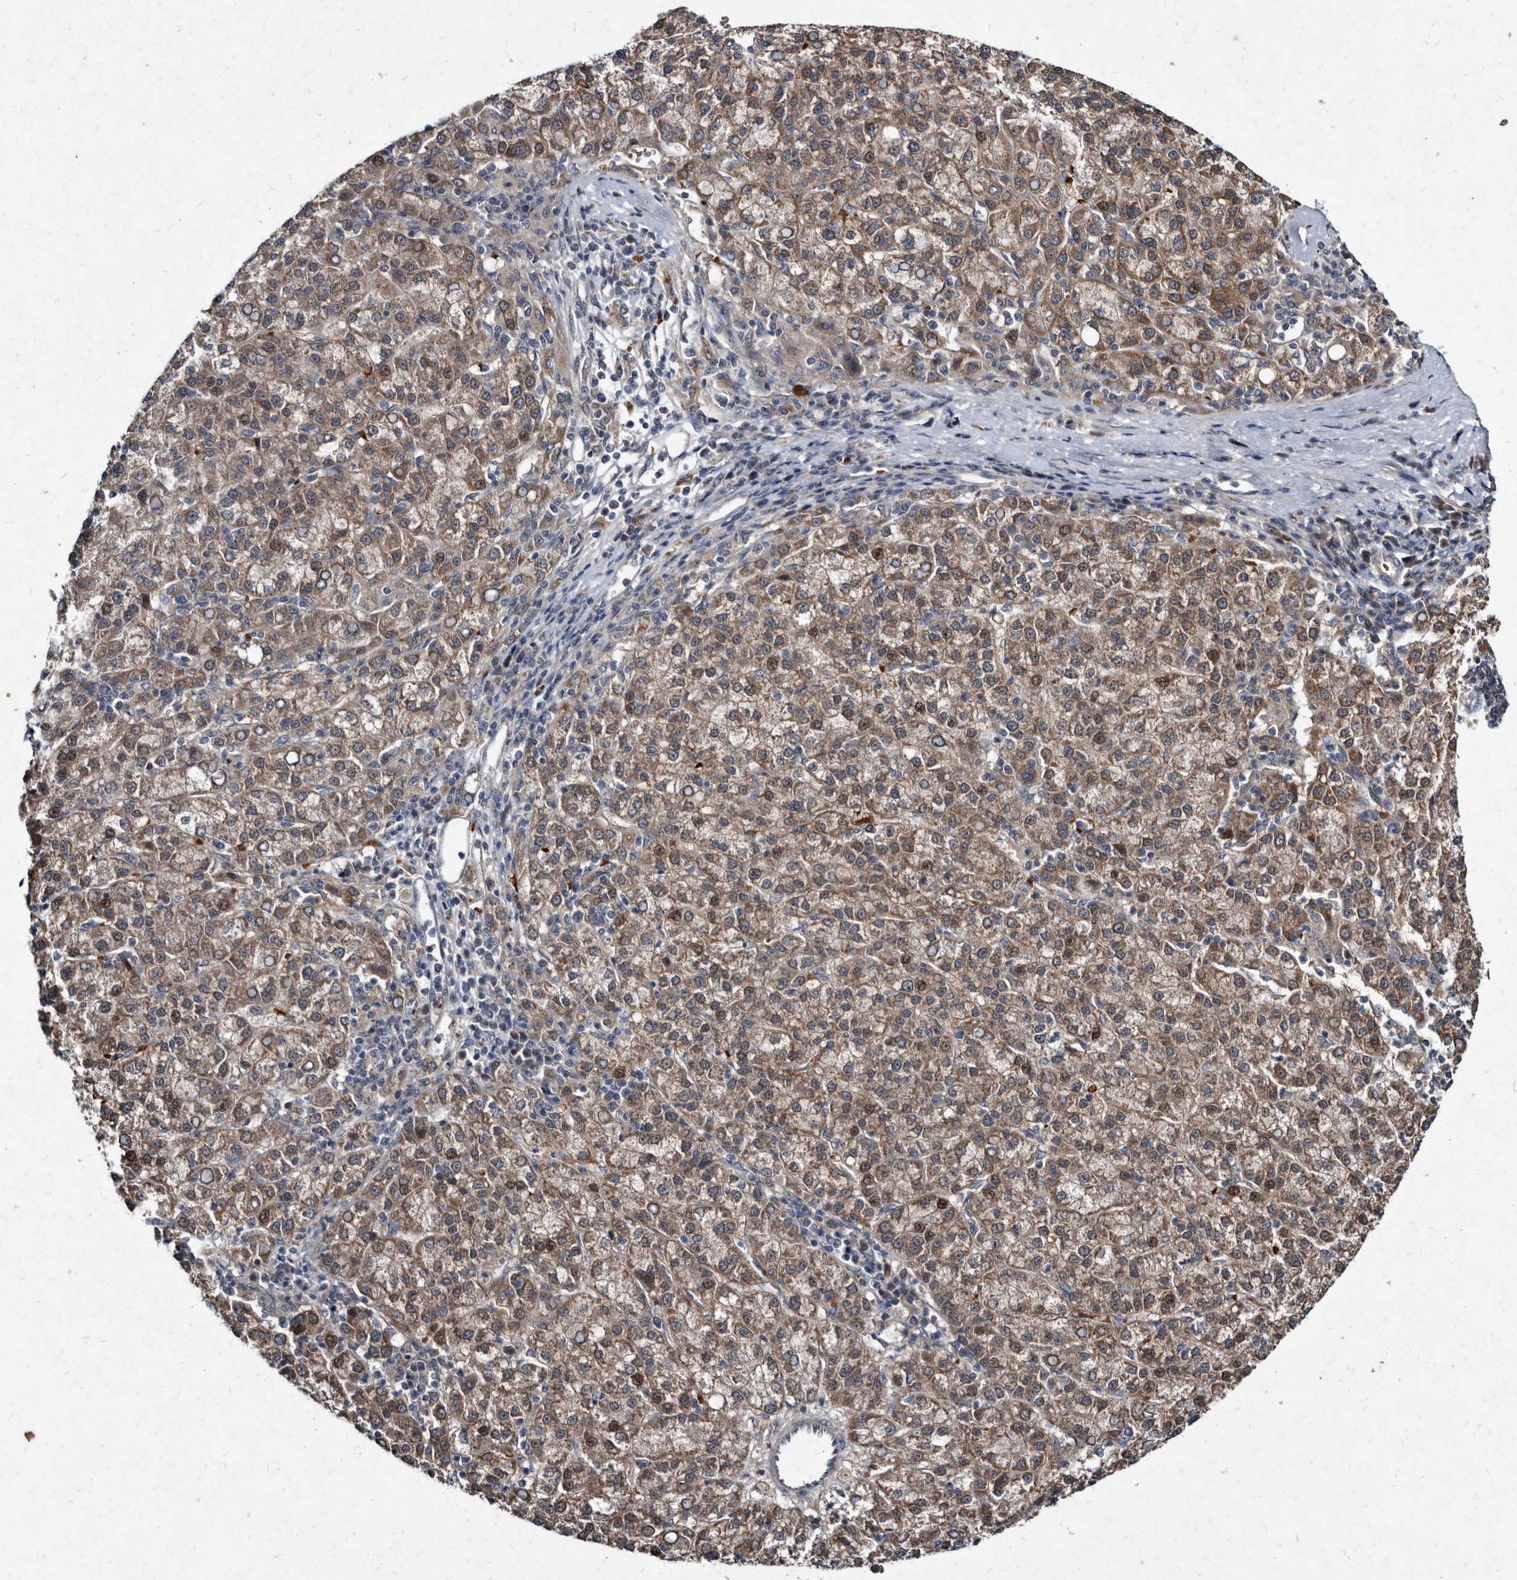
{"staining": {"intensity": "moderate", "quantity": ">75%", "location": "cytoplasmic/membranous"}, "tissue": "liver cancer", "cell_type": "Tumor cells", "image_type": "cancer", "snomed": [{"axis": "morphology", "description": "Carcinoma, Hepatocellular, NOS"}, {"axis": "topography", "description": "Liver"}], "caption": "IHC histopathology image of neoplastic tissue: human liver cancer (hepatocellular carcinoma) stained using IHC reveals medium levels of moderate protein expression localized specifically in the cytoplasmic/membranous of tumor cells, appearing as a cytoplasmic/membranous brown color.", "gene": "YPEL3", "patient": {"sex": "female", "age": 58}}